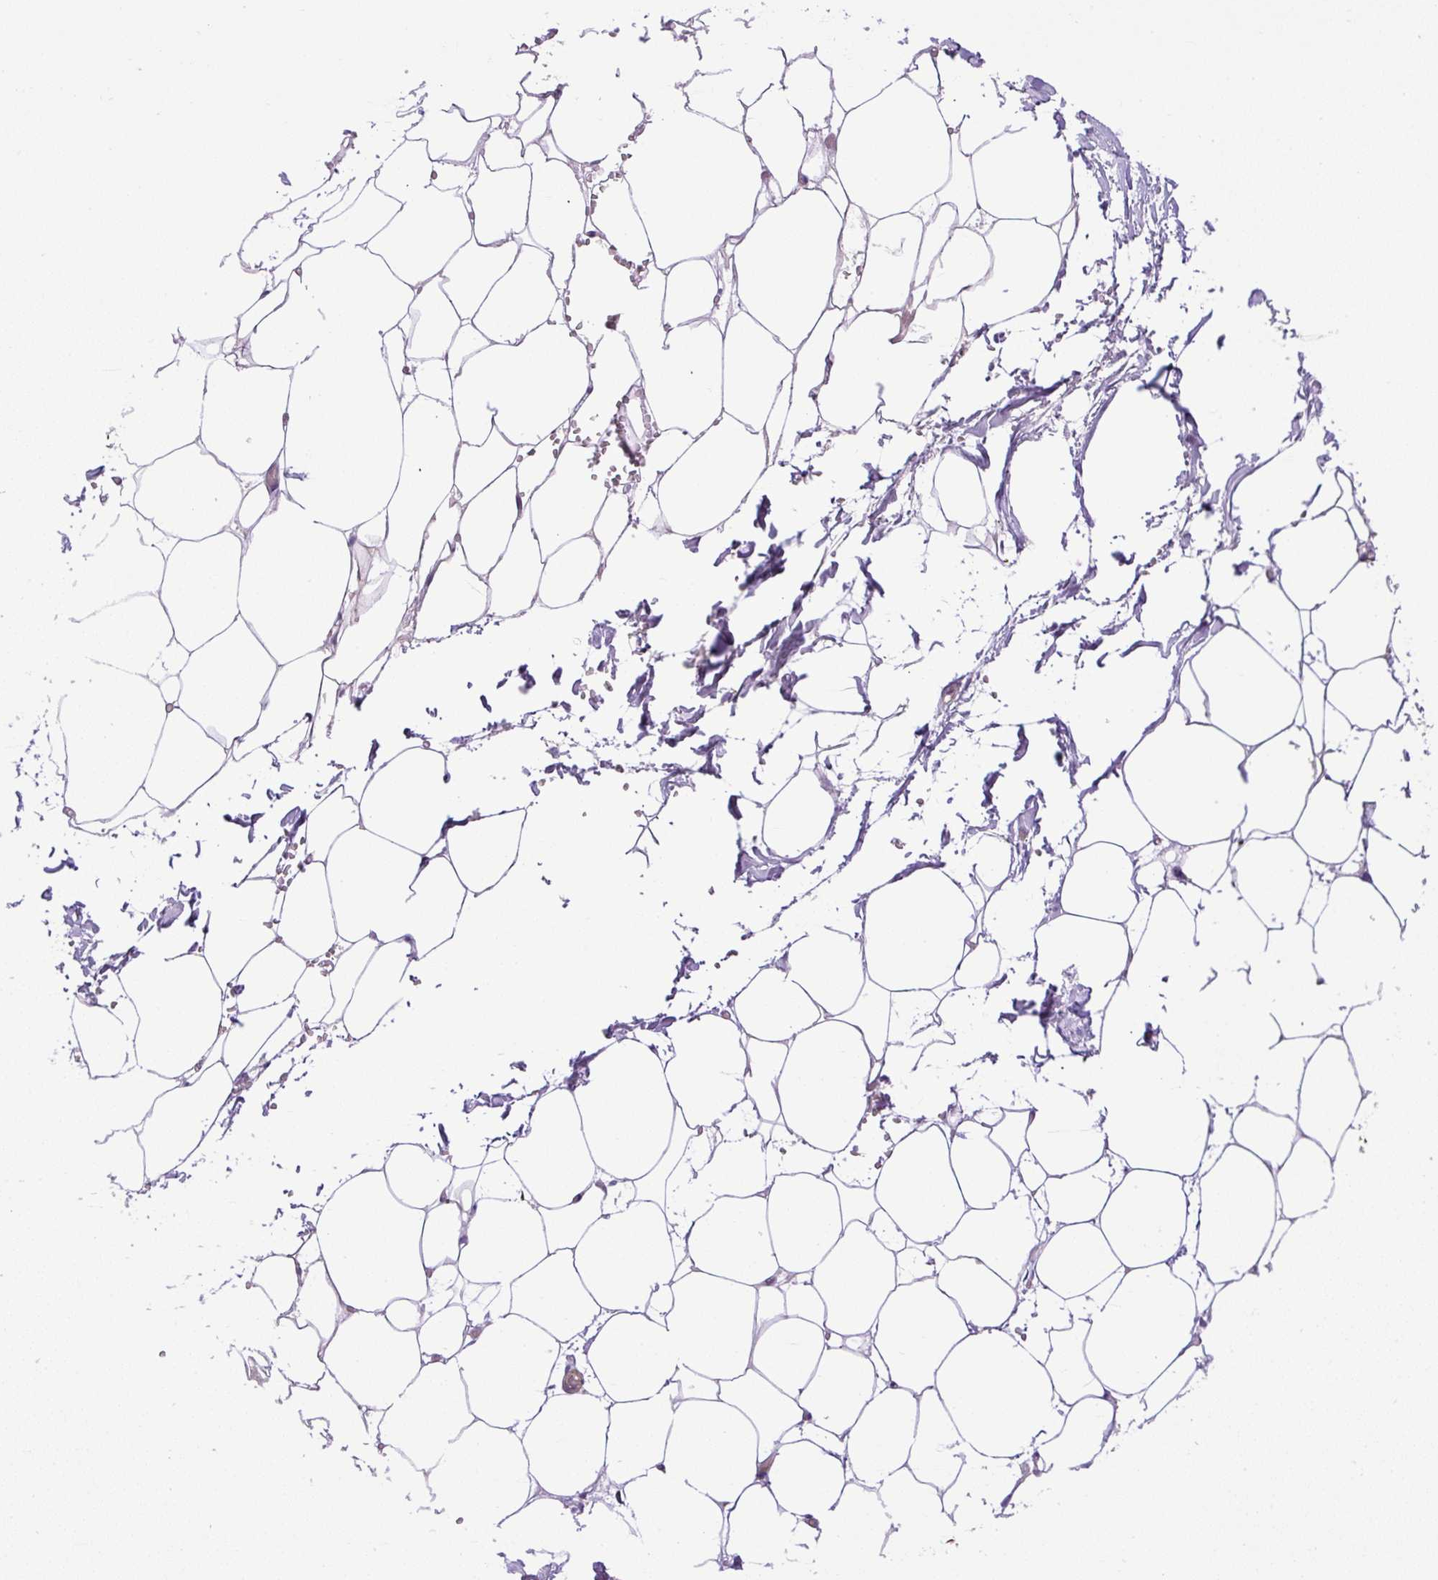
{"staining": {"intensity": "negative", "quantity": "none", "location": "none"}, "tissue": "adipose tissue", "cell_type": "Adipocytes", "image_type": "normal", "snomed": [{"axis": "morphology", "description": "Normal tissue, NOS"}, {"axis": "topography", "description": "Adipose tissue"}, {"axis": "topography", "description": "Vascular tissue"}, {"axis": "topography", "description": "Rectum"}, {"axis": "topography", "description": "Peripheral nerve tissue"}], "caption": "Immunohistochemical staining of benign adipose tissue displays no significant positivity in adipocytes. The staining was performed using DAB (3,3'-diaminobenzidine) to visualize the protein expression in brown, while the nuclei were stained in blue with hematoxylin (Magnification: 20x).", "gene": "VWA7", "patient": {"sex": "female", "age": 69}}